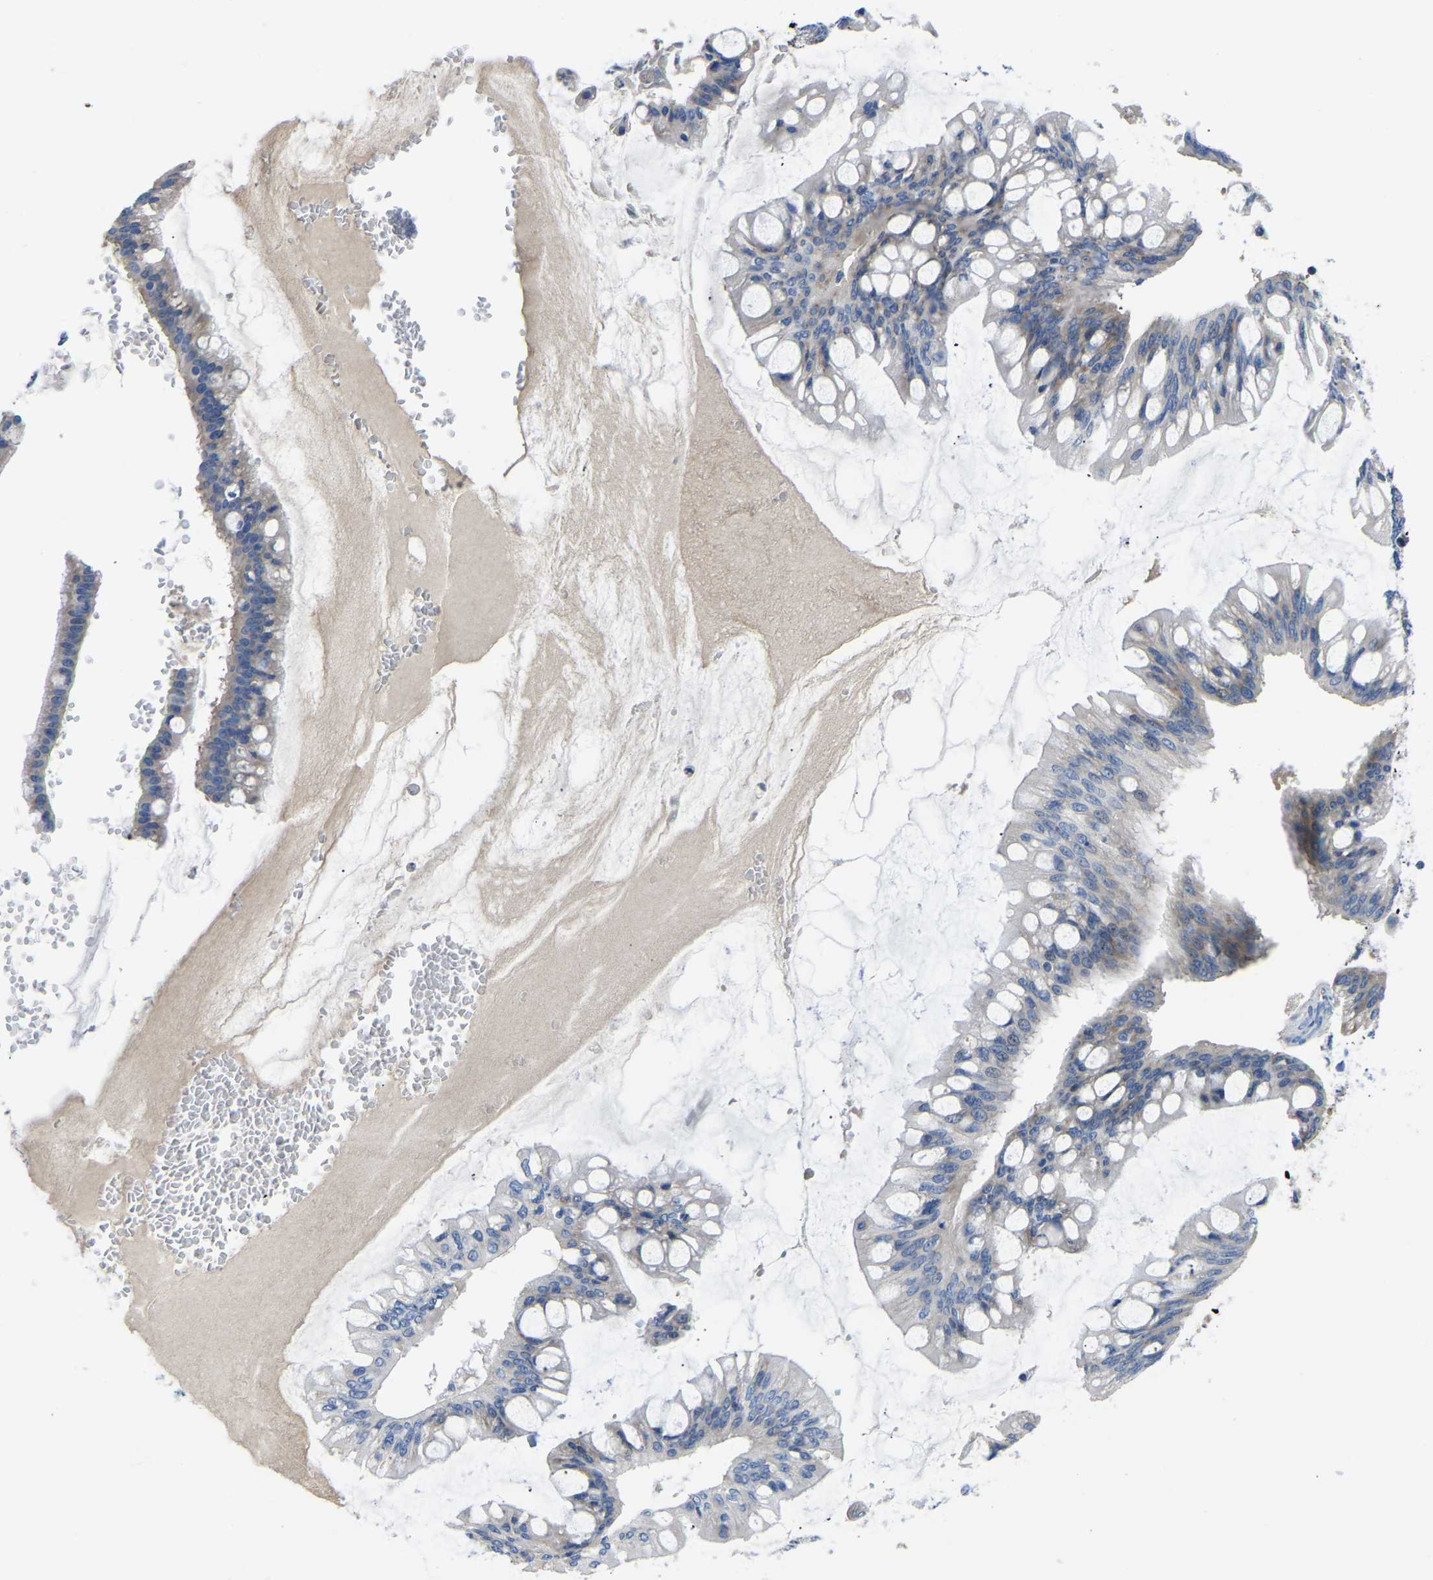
{"staining": {"intensity": "moderate", "quantity": "<25%", "location": "cytoplasmic/membranous"}, "tissue": "ovarian cancer", "cell_type": "Tumor cells", "image_type": "cancer", "snomed": [{"axis": "morphology", "description": "Cystadenocarcinoma, mucinous, NOS"}, {"axis": "topography", "description": "Ovary"}], "caption": "Immunohistochemistry staining of ovarian cancer (mucinous cystadenocarcinoma), which demonstrates low levels of moderate cytoplasmic/membranous staining in about <25% of tumor cells indicating moderate cytoplasmic/membranous protein positivity. The staining was performed using DAB (brown) for protein detection and nuclei were counterstained in hematoxylin (blue).", "gene": "ABCA10", "patient": {"sex": "female", "age": 73}}